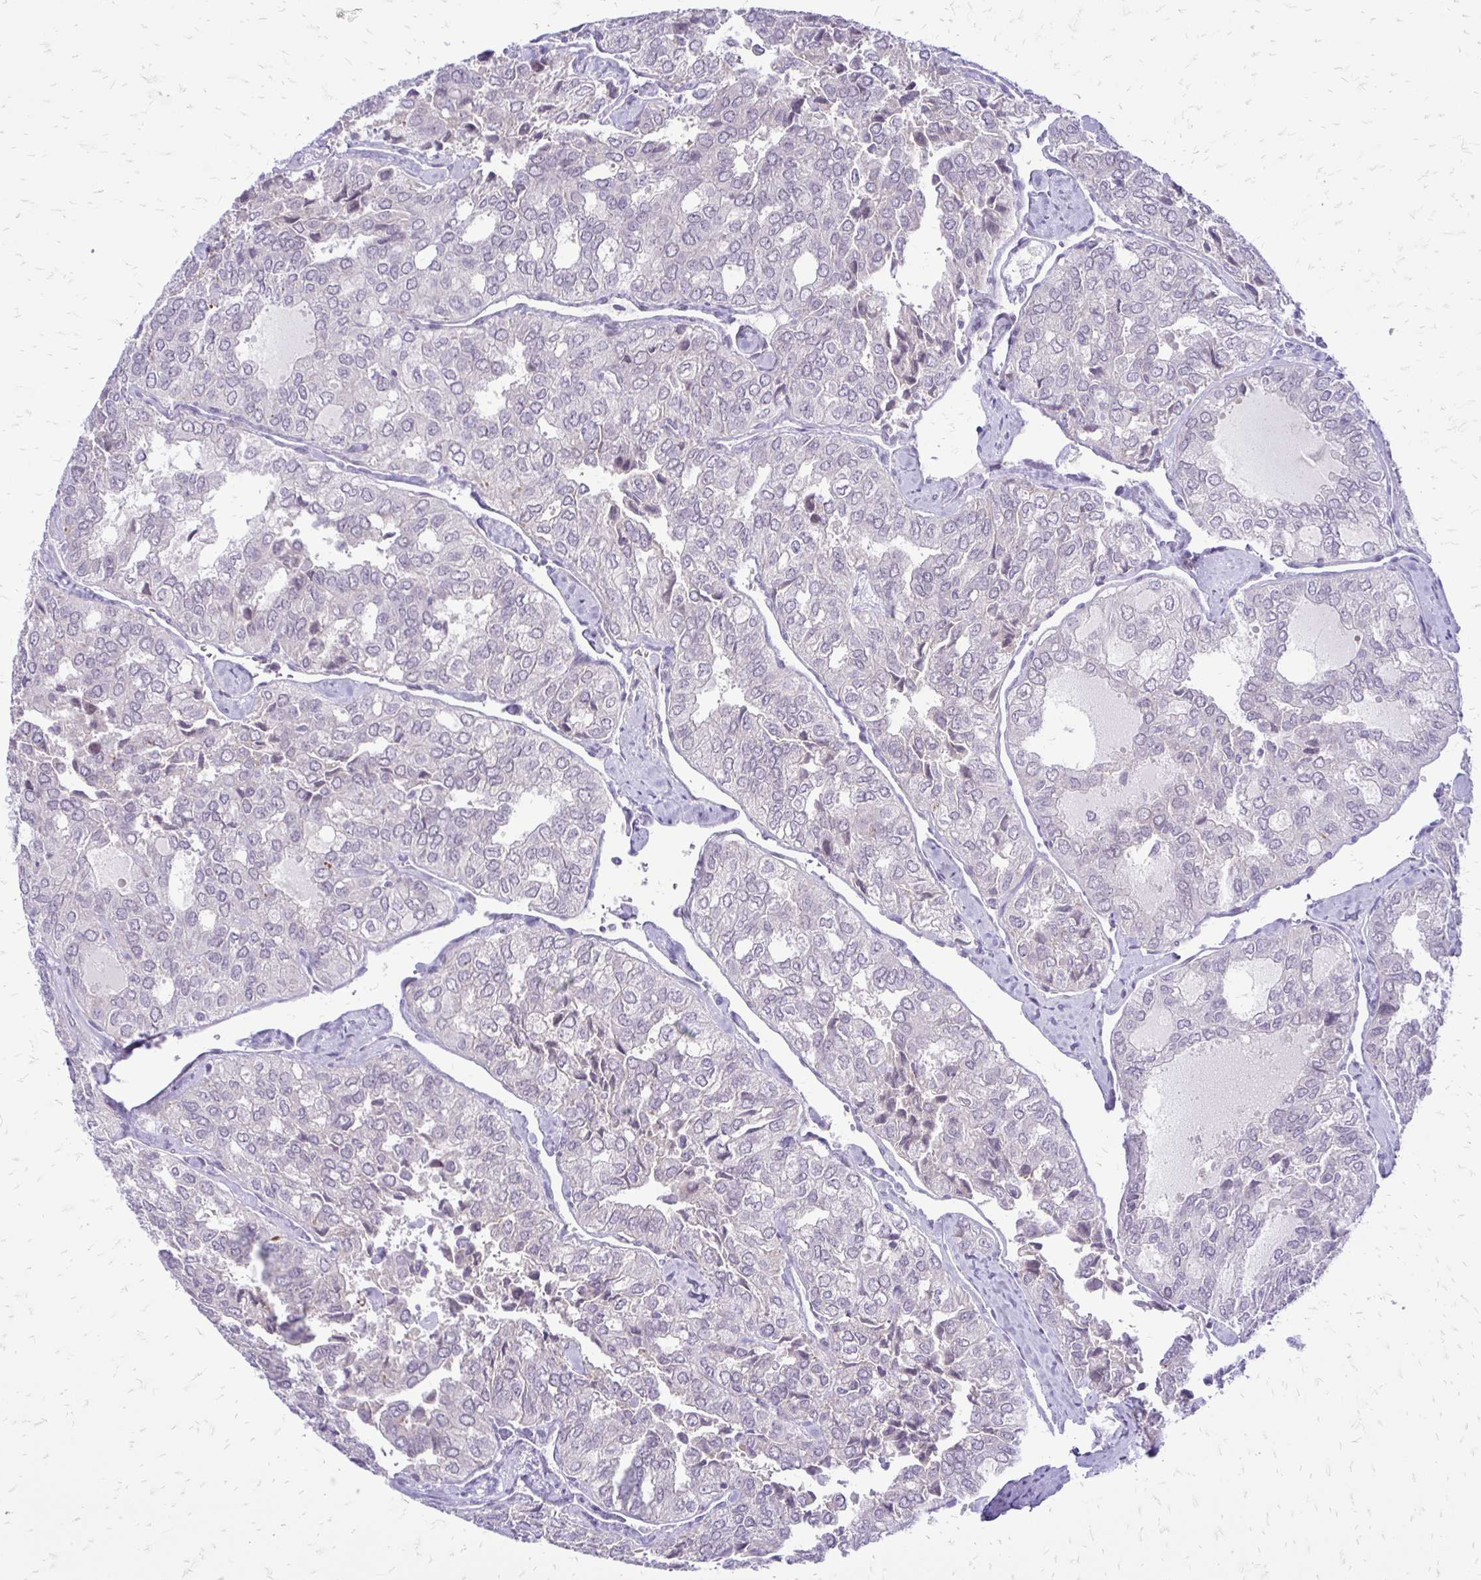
{"staining": {"intensity": "negative", "quantity": "none", "location": "none"}, "tissue": "thyroid cancer", "cell_type": "Tumor cells", "image_type": "cancer", "snomed": [{"axis": "morphology", "description": "Follicular adenoma carcinoma, NOS"}, {"axis": "topography", "description": "Thyroid gland"}], "caption": "This is a image of IHC staining of follicular adenoma carcinoma (thyroid), which shows no expression in tumor cells.", "gene": "EPYC", "patient": {"sex": "male", "age": 75}}